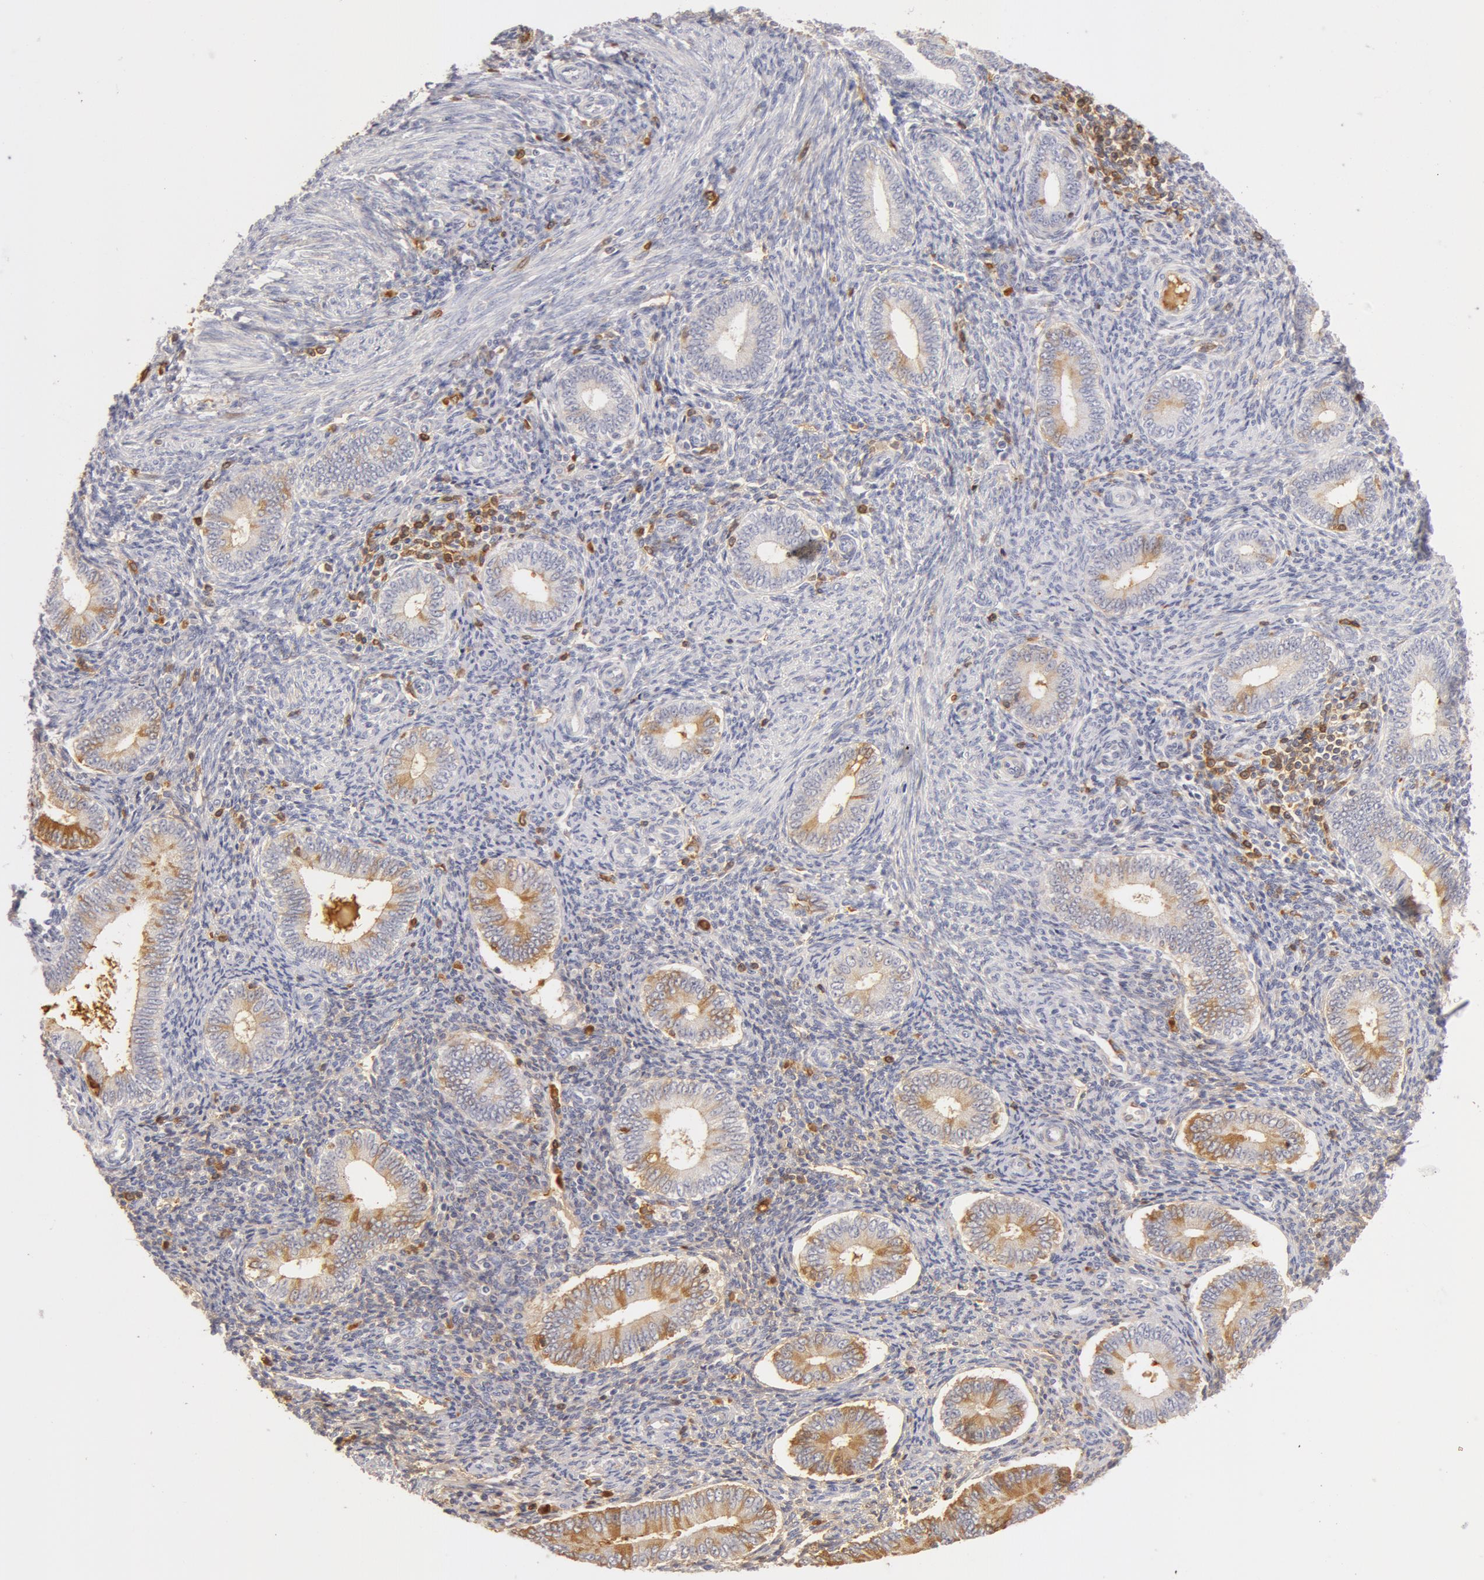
{"staining": {"intensity": "moderate", "quantity": "<25%", "location": "cytoplasmic/membranous"}, "tissue": "endometrium", "cell_type": "Cells in endometrial stroma", "image_type": "normal", "snomed": [{"axis": "morphology", "description": "Normal tissue, NOS"}, {"axis": "topography", "description": "Endometrium"}], "caption": "Moderate cytoplasmic/membranous staining for a protein is identified in approximately <25% of cells in endometrial stroma of benign endometrium using immunohistochemistry.", "gene": "GC", "patient": {"sex": "female", "age": 35}}